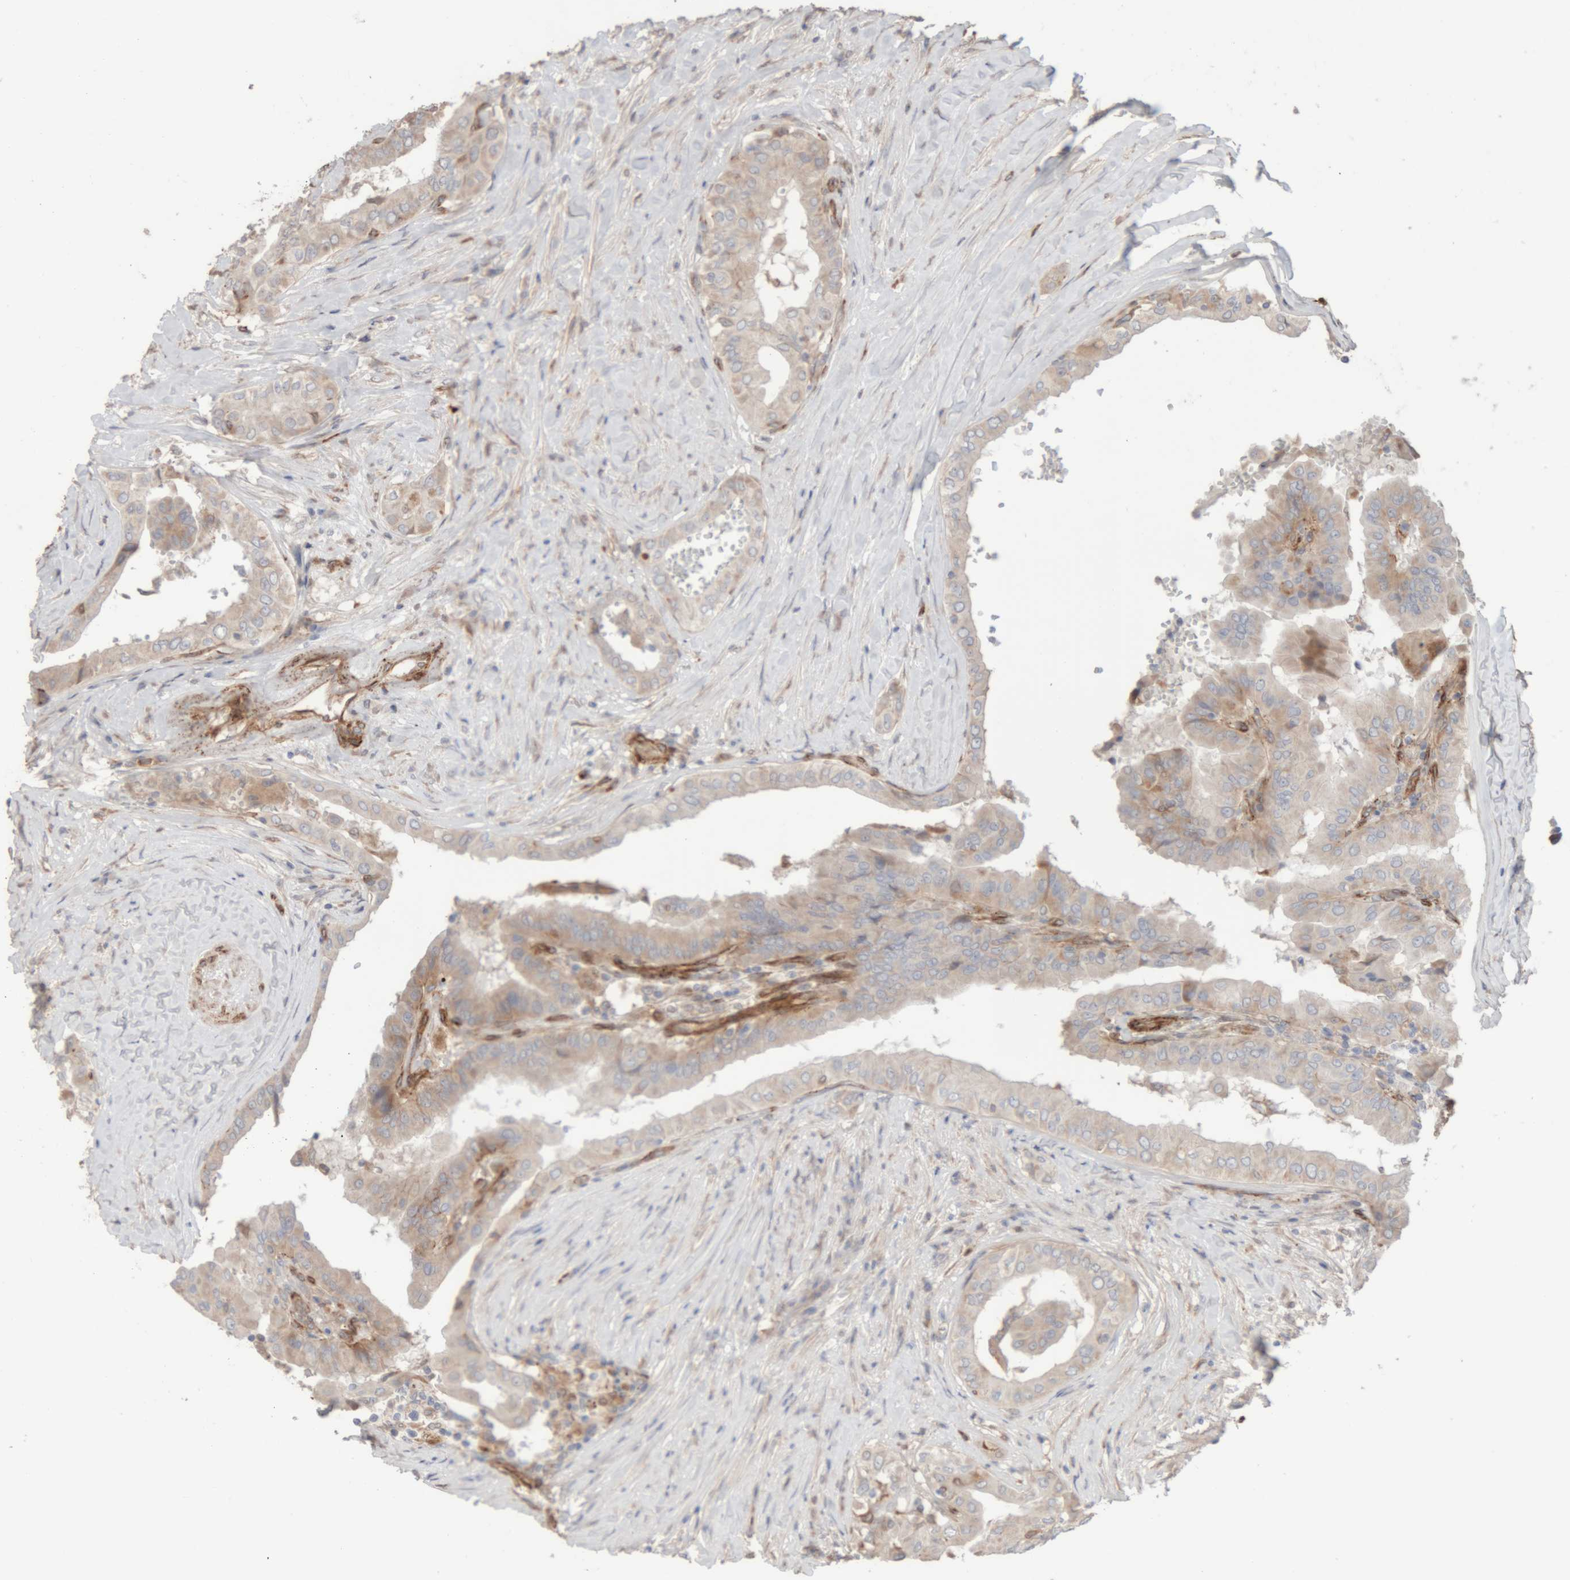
{"staining": {"intensity": "weak", "quantity": "25%-75%", "location": "cytoplasmic/membranous"}, "tissue": "thyroid cancer", "cell_type": "Tumor cells", "image_type": "cancer", "snomed": [{"axis": "morphology", "description": "Papillary adenocarcinoma, NOS"}, {"axis": "topography", "description": "Thyroid gland"}], "caption": "This image shows immunohistochemistry (IHC) staining of human thyroid cancer, with low weak cytoplasmic/membranous positivity in about 25%-75% of tumor cells.", "gene": "RAB32", "patient": {"sex": "male", "age": 33}}